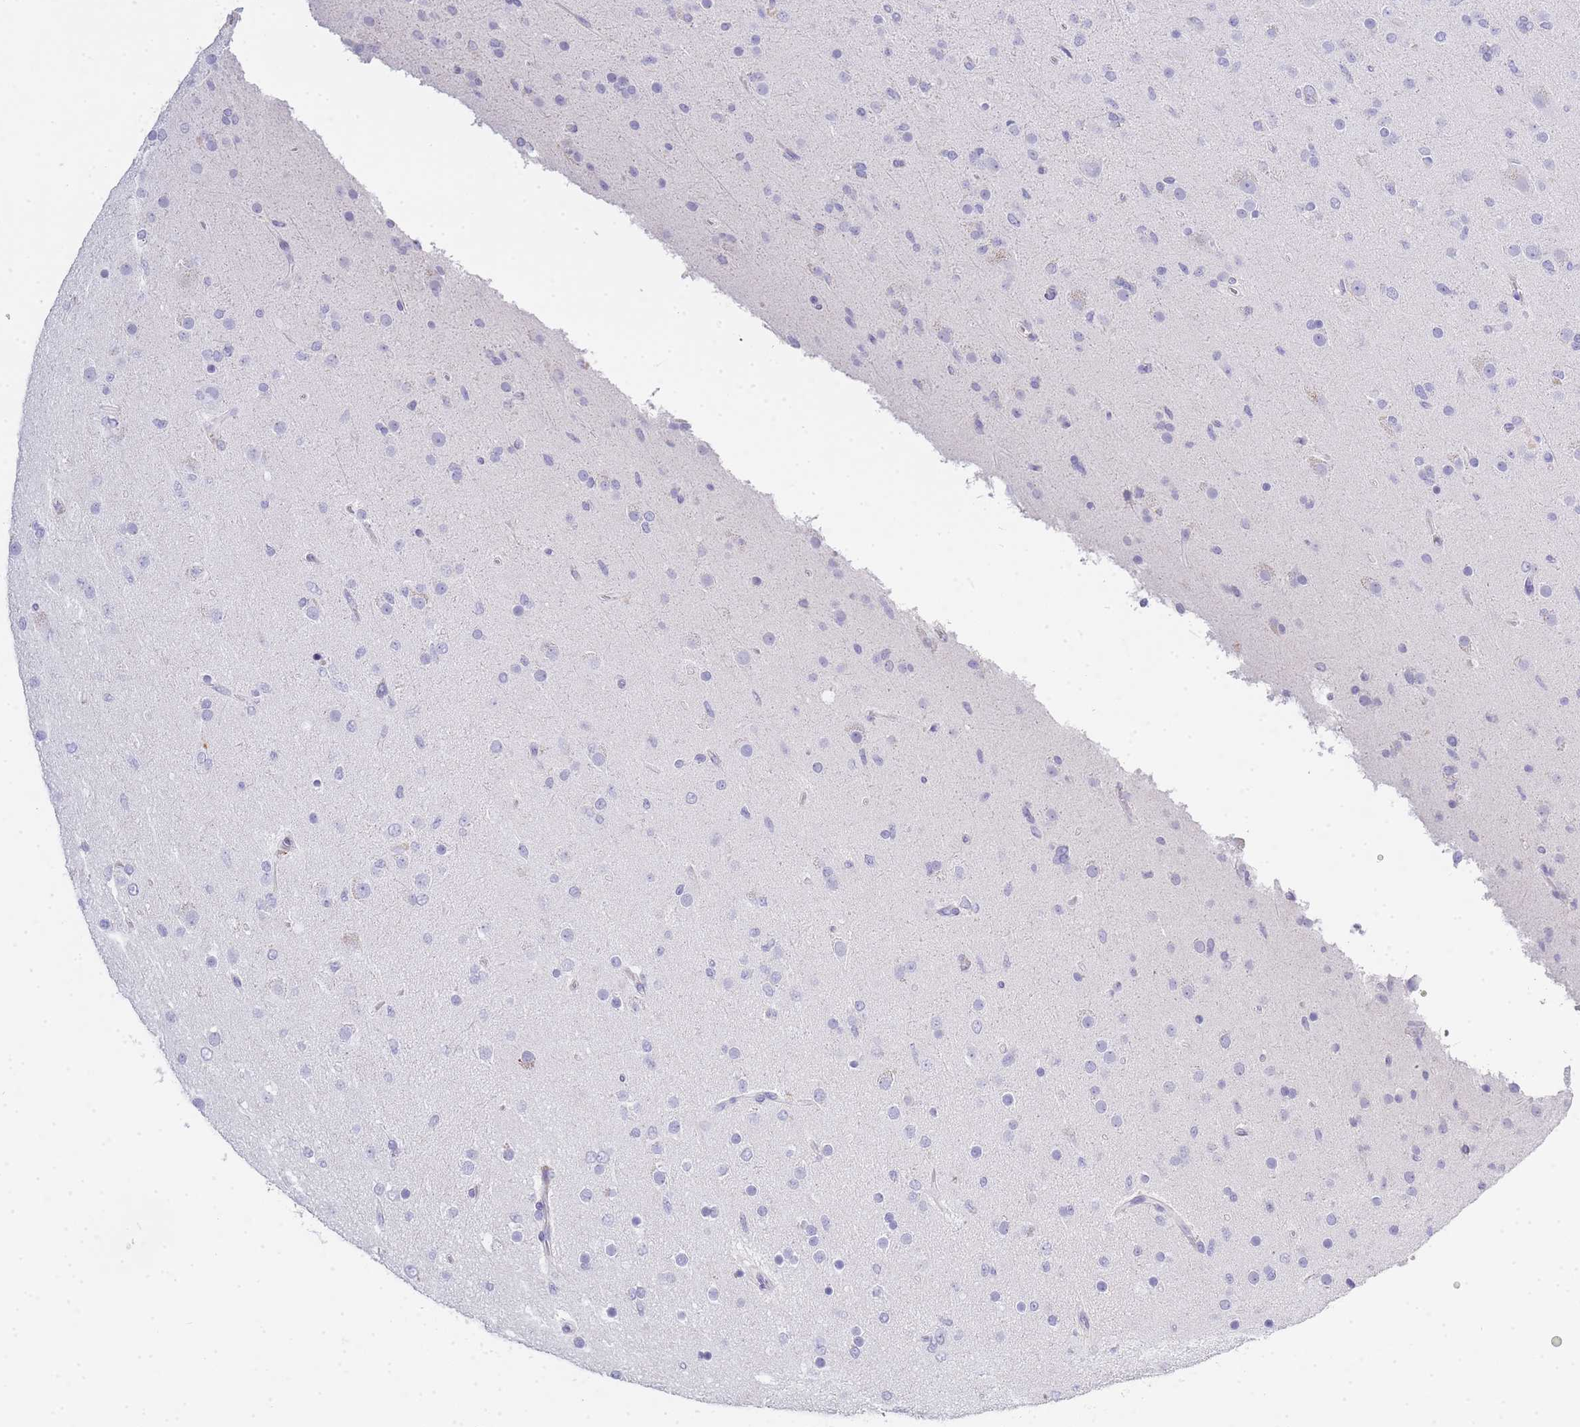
{"staining": {"intensity": "negative", "quantity": "none", "location": "none"}, "tissue": "glioma", "cell_type": "Tumor cells", "image_type": "cancer", "snomed": [{"axis": "morphology", "description": "Glioma, malignant, Low grade"}, {"axis": "topography", "description": "Brain"}], "caption": "Malignant low-grade glioma was stained to show a protein in brown. There is no significant positivity in tumor cells.", "gene": "RHO", "patient": {"sex": "male", "age": 65}}